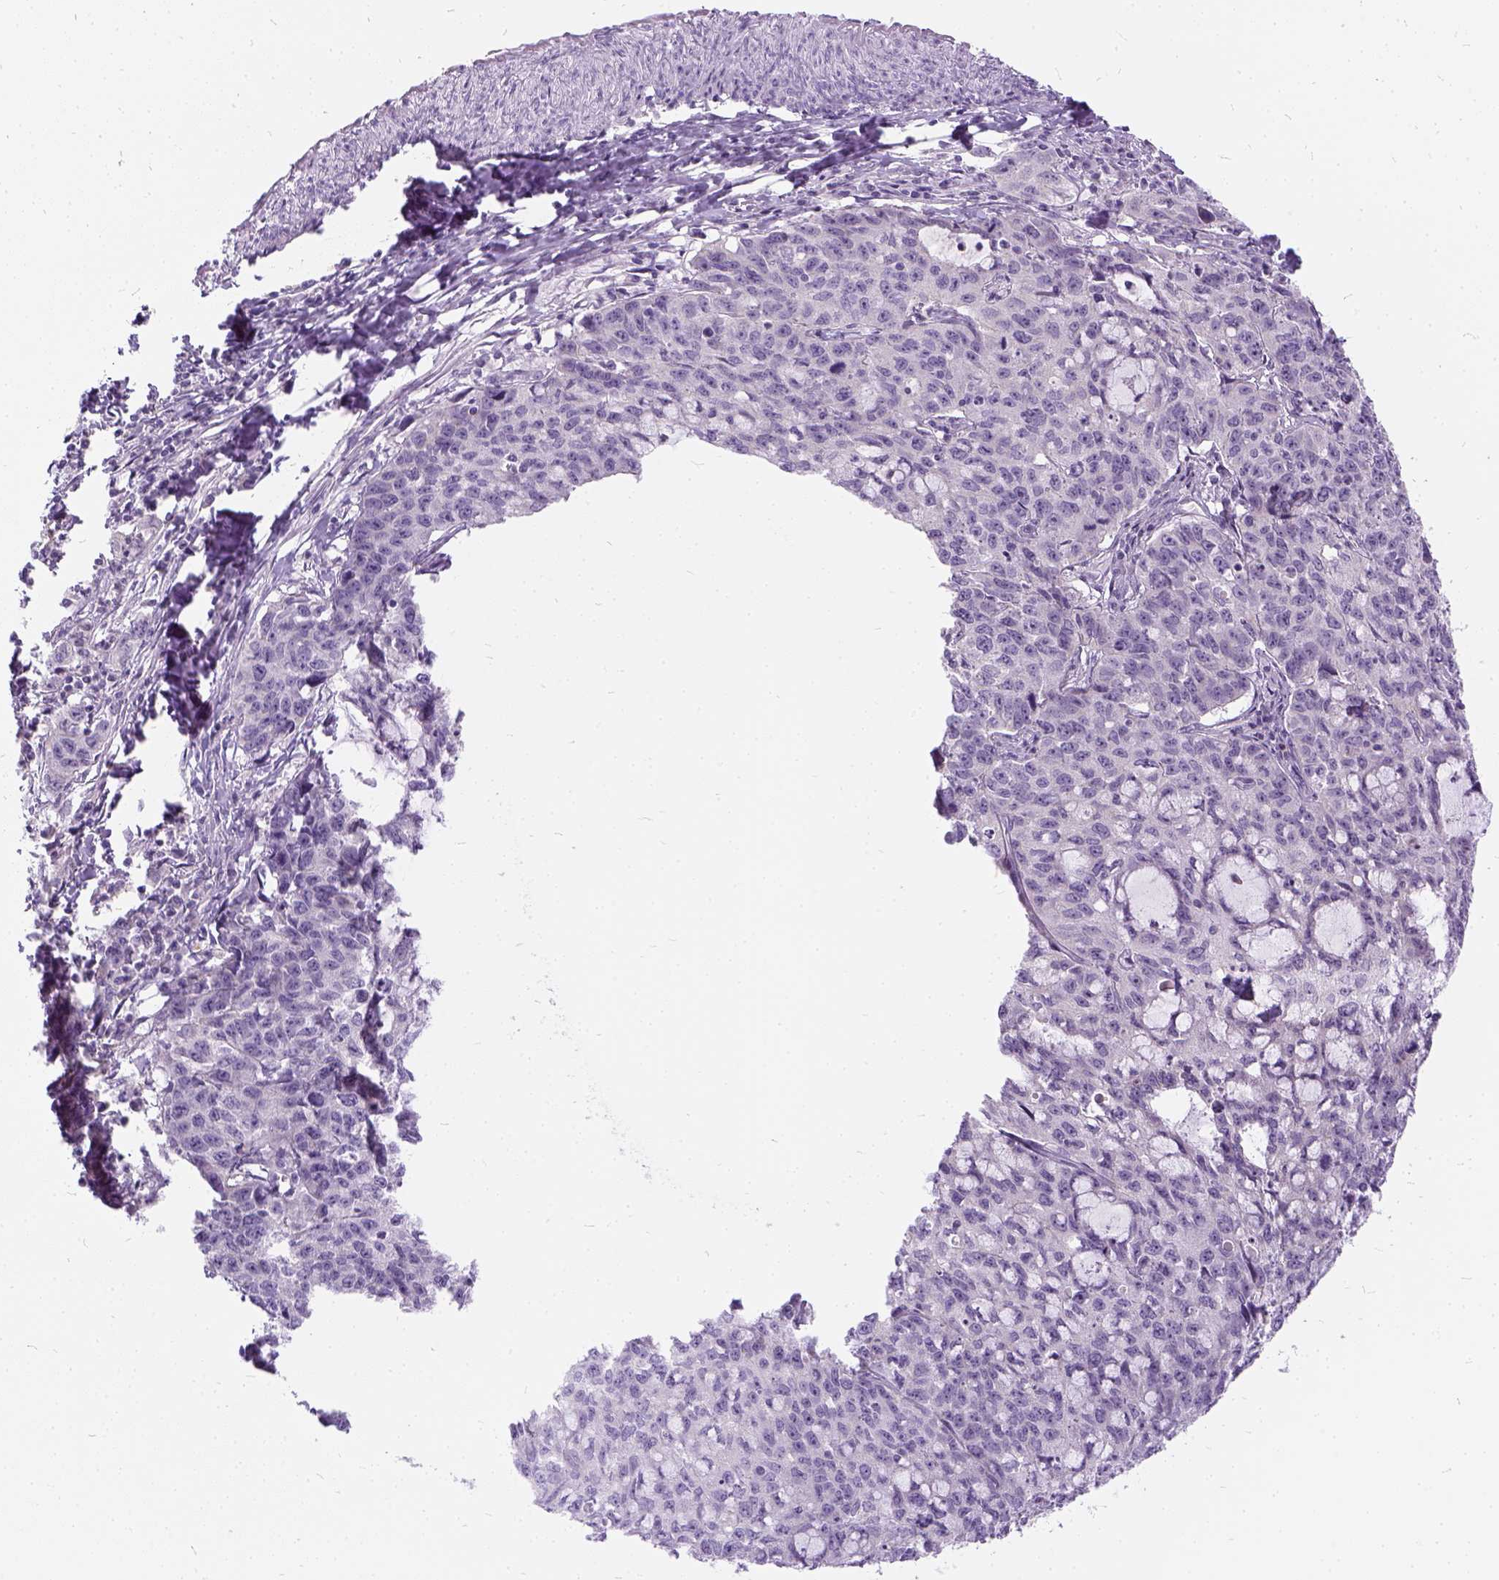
{"staining": {"intensity": "negative", "quantity": "none", "location": "none"}, "tissue": "cervical cancer", "cell_type": "Tumor cells", "image_type": "cancer", "snomed": [{"axis": "morphology", "description": "Squamous cell carcinoma, NOS"}, {"axis": "topography", "description": "Cervix"}], "caption": "A micrograph of squamous cell carcinoma (cervical) stained for a protein shows no brown staining in tumor cells.", "gene": "FDX1", "patient": {"sex": "female", "age": 28}}